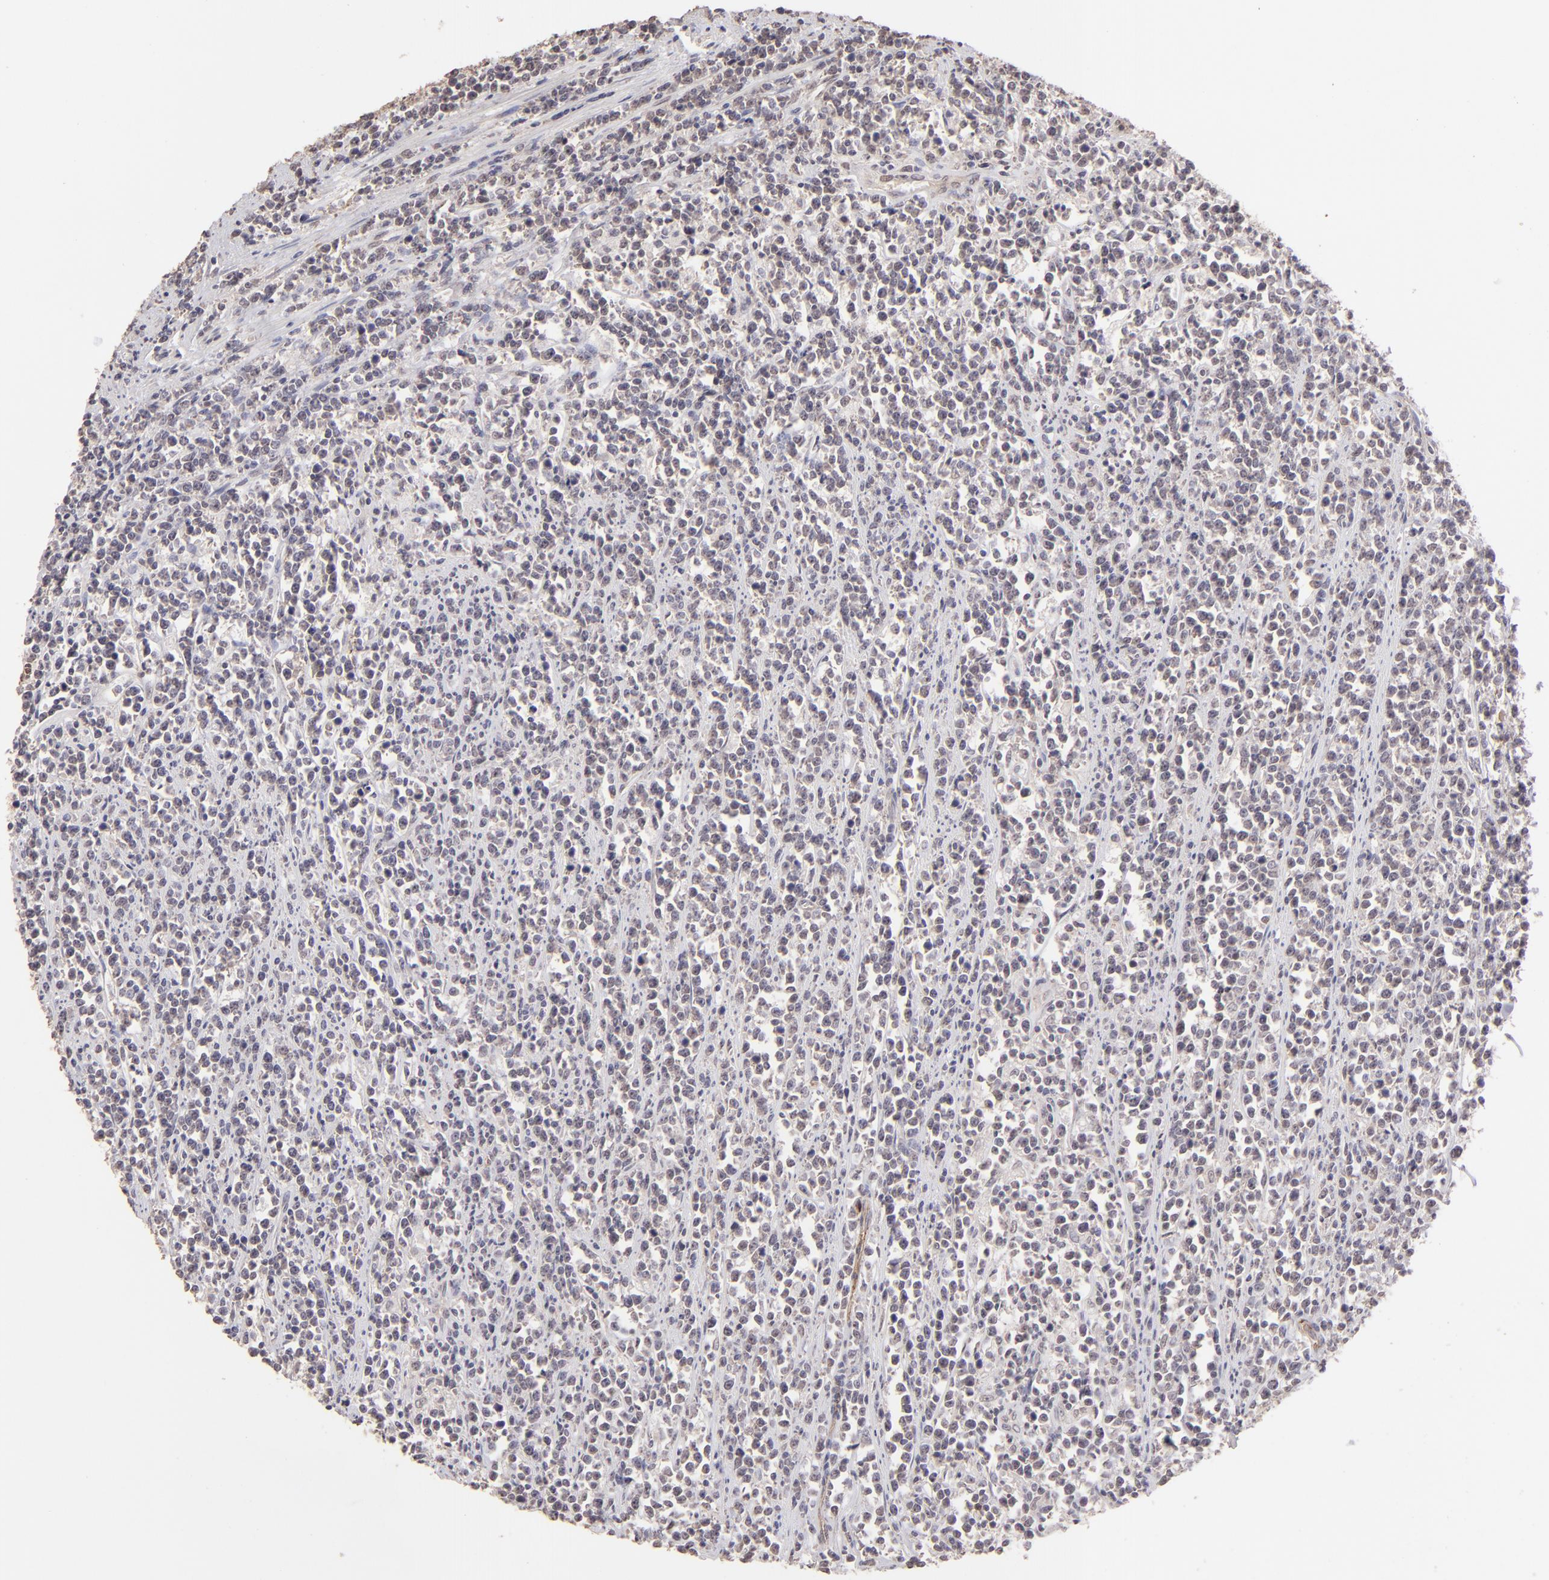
{"staining": {"intensity": "weak", "quantity": "25%-75%", "location": "nuclear"}, "tissue": "lymphoma", "cell_type": "Tumor cells", "image_type": "cancer", "snomed": [{"axis": "morphology", "description": "Malignant lymphoma, non-Hodgkin's type, High grade"}, {"axis": "topography", "description": "Small intestine"}, {"axis": "topography", "description": "Colon"}], "caption": "A brown stain shows weak nuclear positivity of a protein in malignant lymphoma, non-Hodgkin's type (high-grade) tumor cells.", "gene": "CLDN1", "patient": {"sex": "male", "age": 8}}